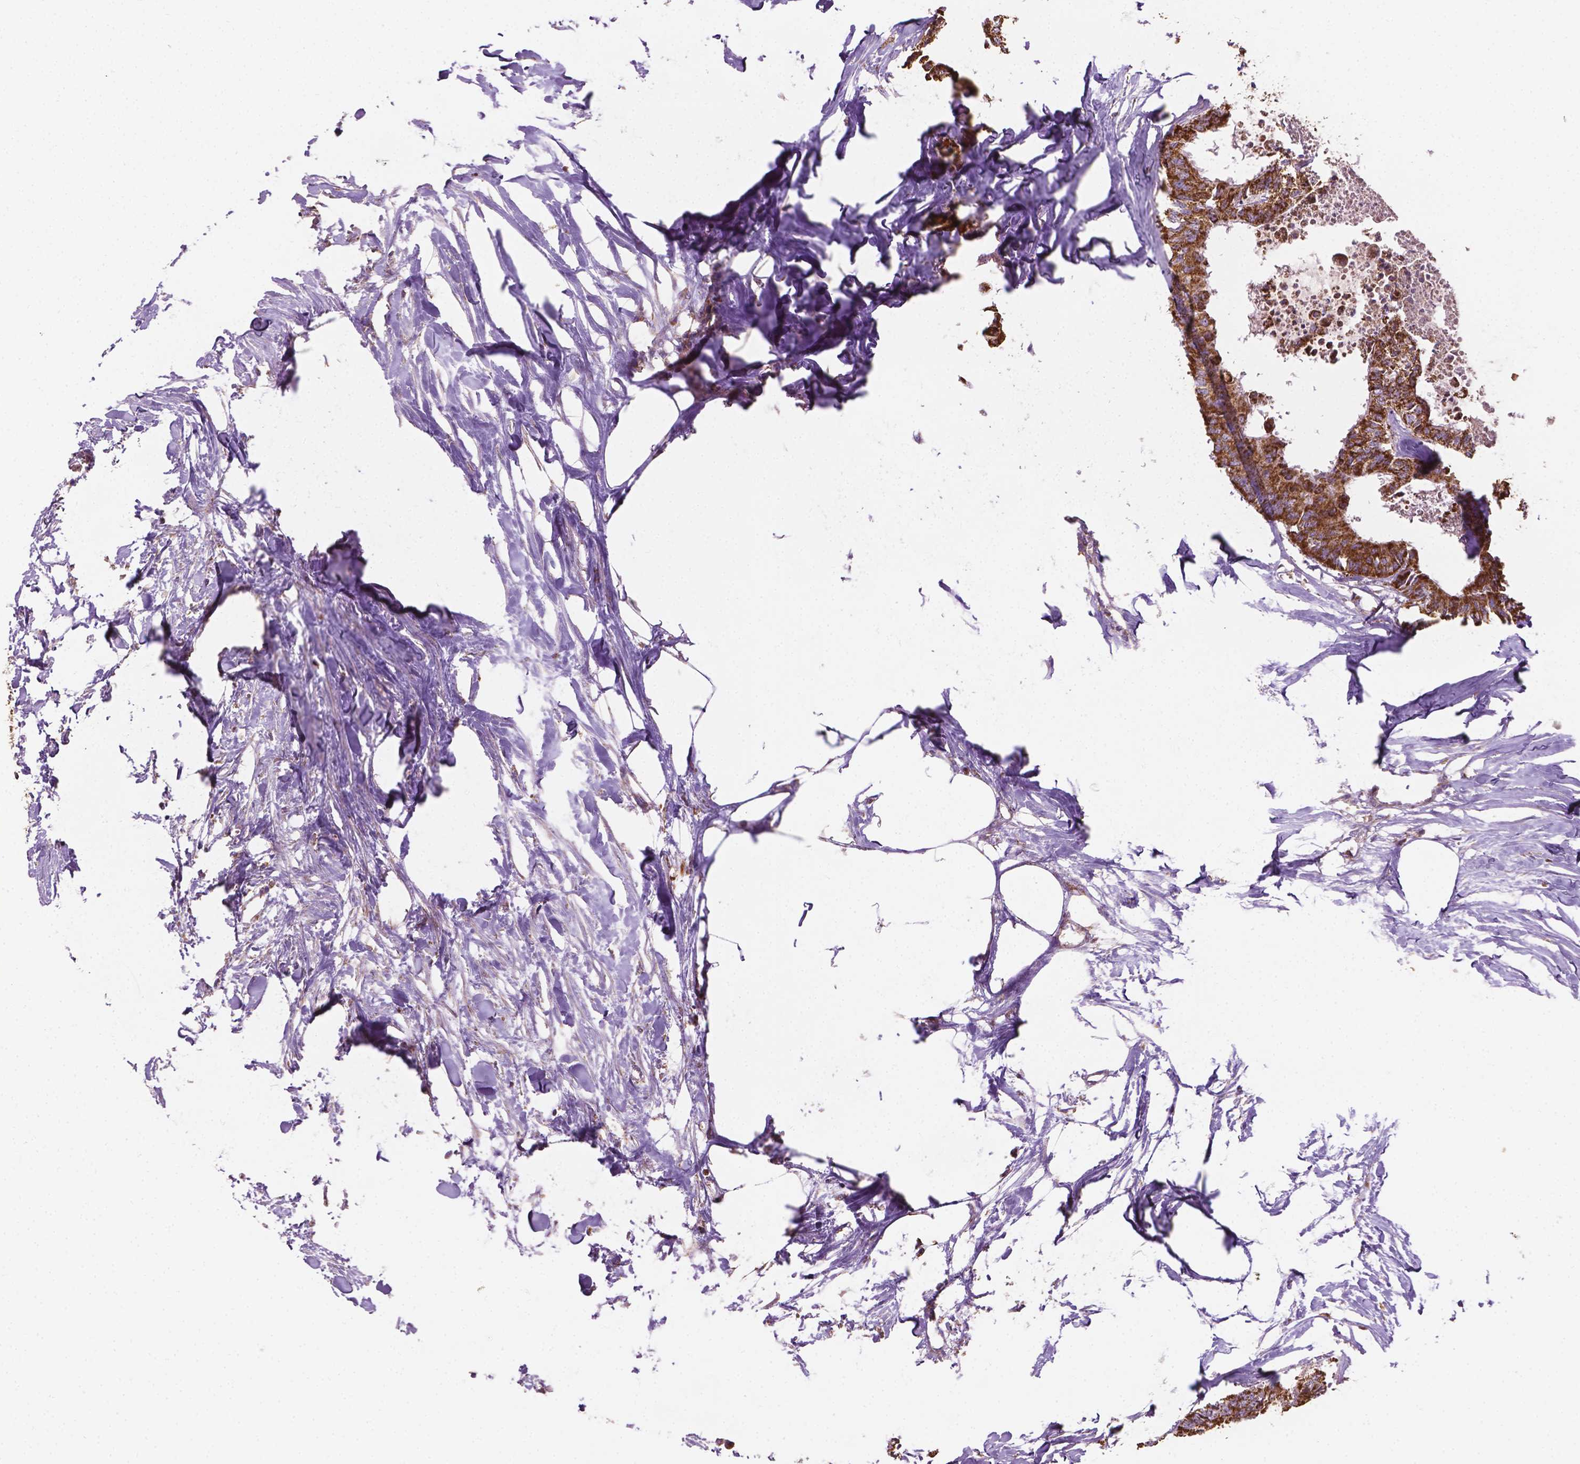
{"staining": {"intensity": "strong", "quantity": ">75%", "location": "cytoplasmic/membranous"}, "tissue": "colorectal cancer", "cell_type": "Tumor cells", "image_type": "cancer", "snomed": [{"axis": "morphology", "description": "Adenocarcinoma, NOS"}, {"axis": "topography", "description": "Colon"}, {"axis": "topography", "description": "Rectum"}], "caption": "A micrograph of human colorectal adenocarcinoma stained for a protein displays strong cytoplasmic/membranous brown staining in tumor cells. The protein of interest is shown in brown color, while the nuclei are stained blue.", "gene": "PIBF1", "patient": {"sex": "male", "age": 57}}